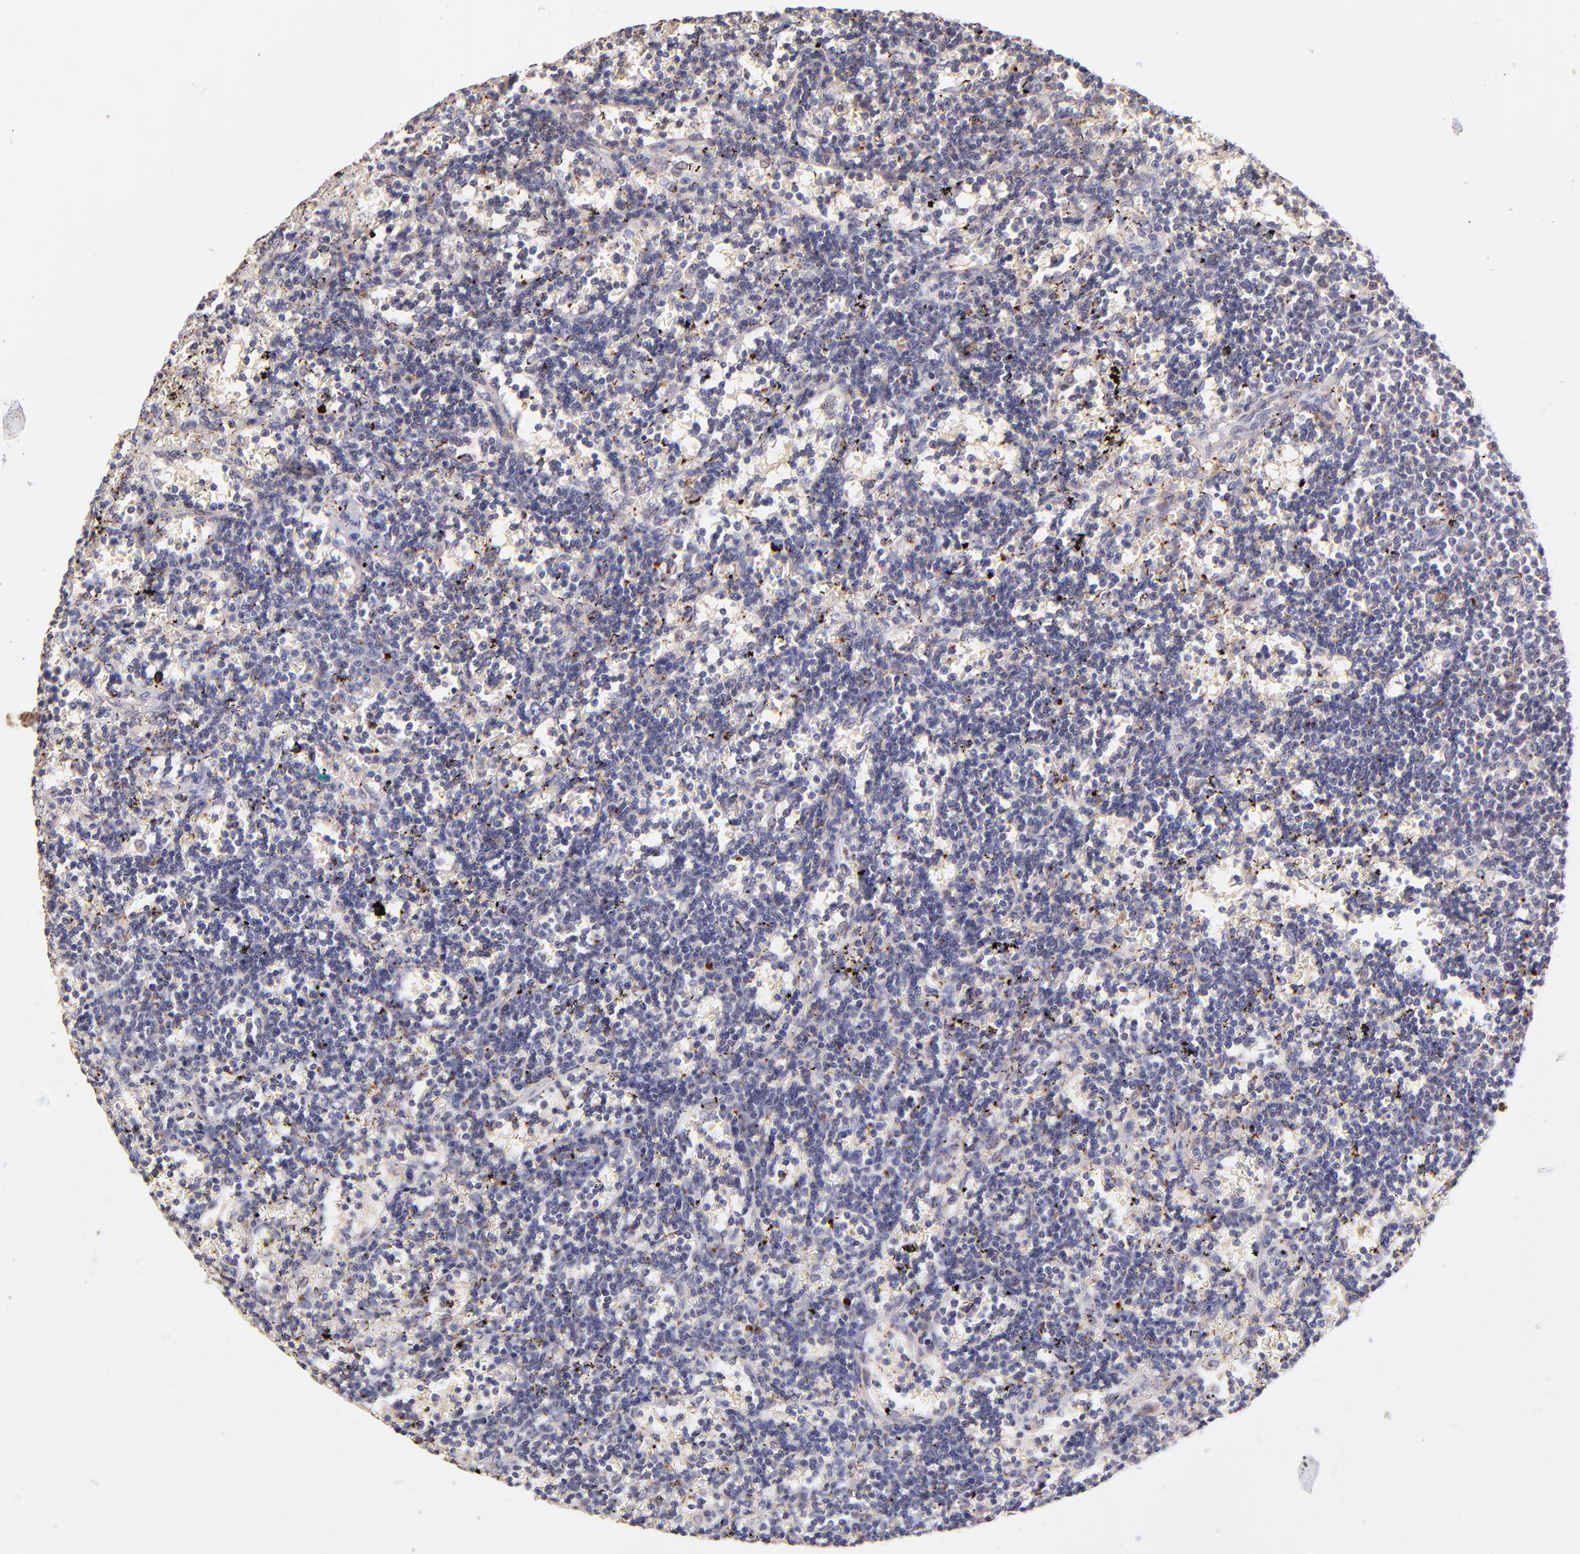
{"staining": {"intensity": "negative", "quantity": "none", "location": "none"}, "tissue": "lymphoma", "cell_type": "Tumor cells", "image_type": "cancer", "snomed": [{"axis": "morphology", "description": "Malignant lymphoma, non-Hodgkin's type, Low grade"}, {"axis": "topography", "description": "Spleen"}], "caption": "Malignant lymphoma, non-Hodgkin's type (low-grade) was stained to show a protein in brown. There is no significant expression in tumor cells. (Brightfield microscopy of DAB IHC at high magnification).", "gene": "SPARC", "patient": {"sex": "male", "age": 60}}